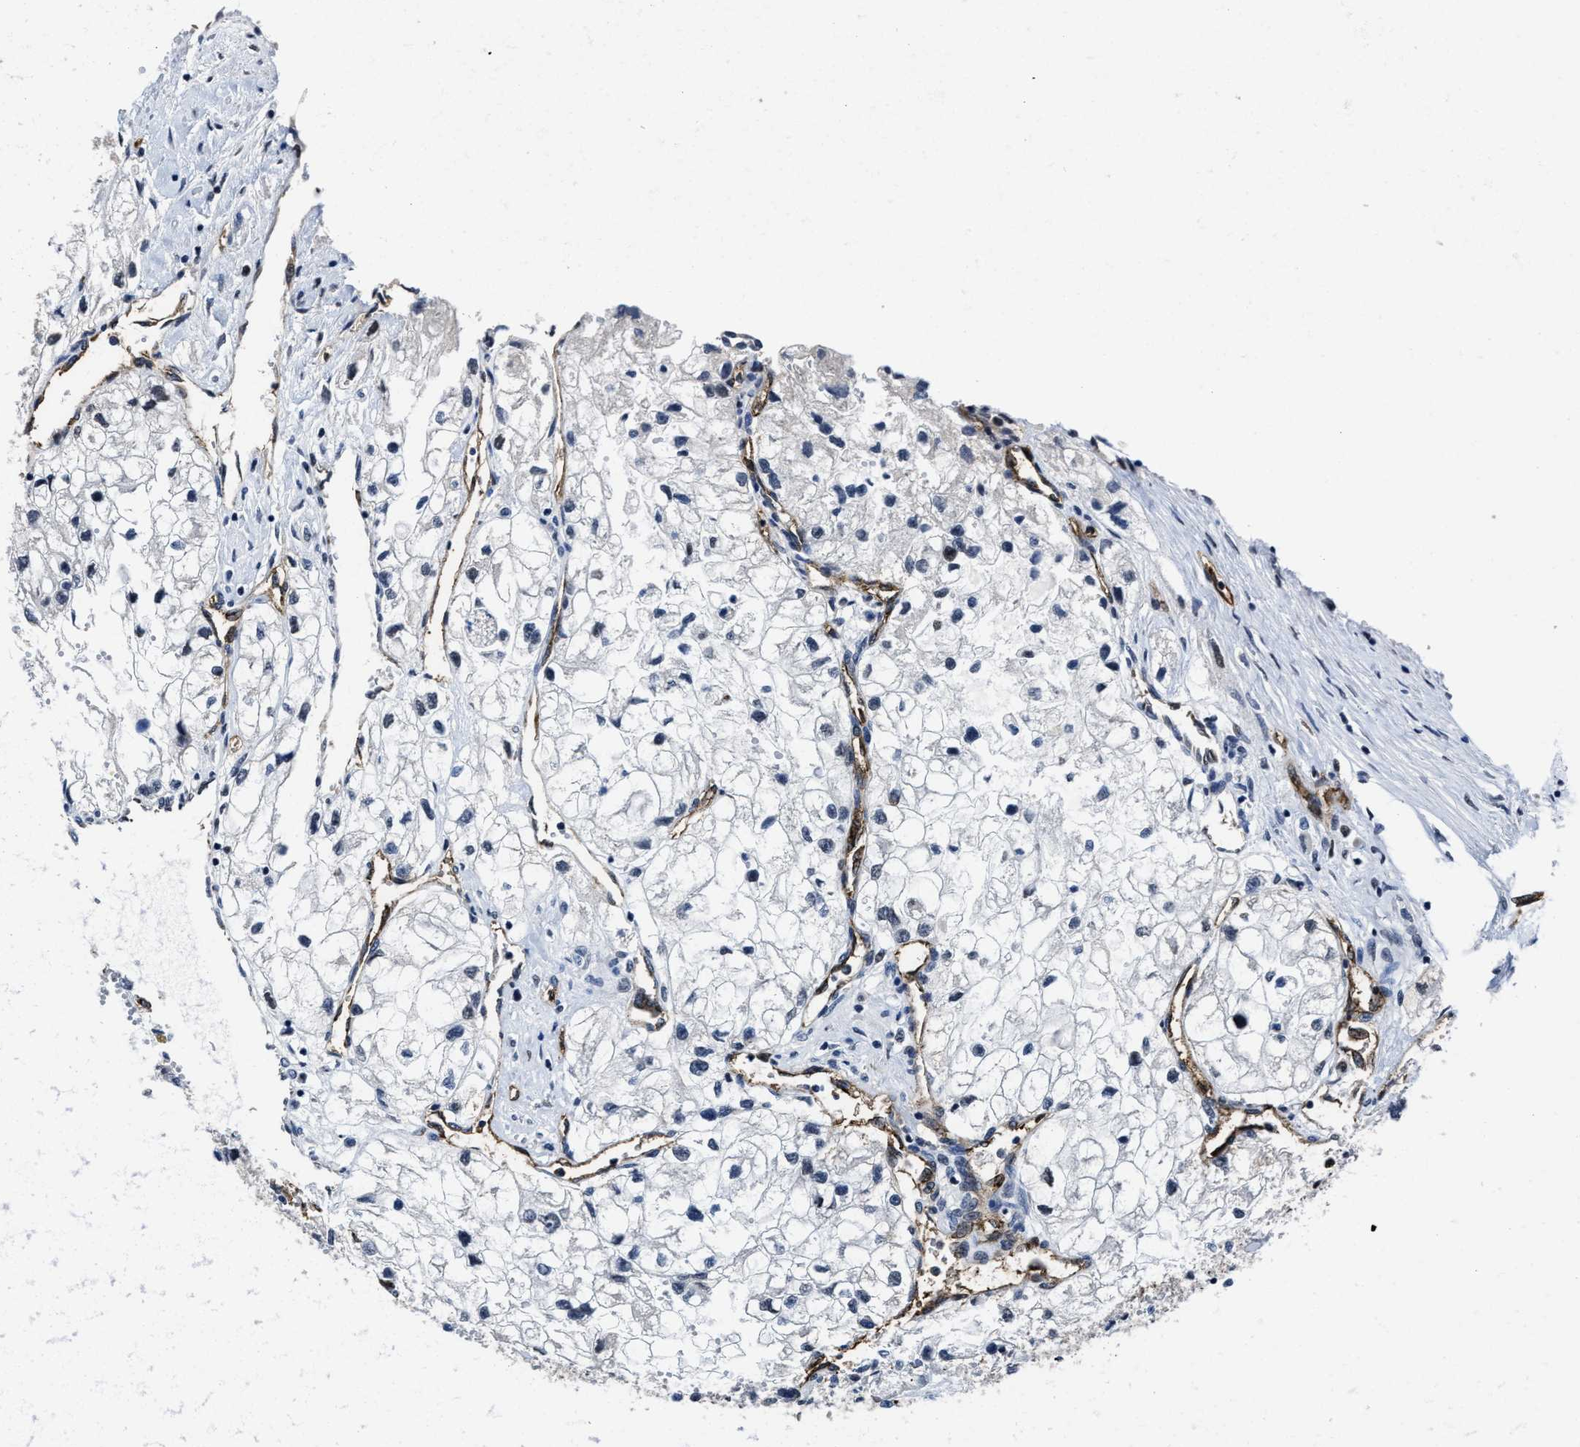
{"staining": {"intensity": "negative", "quantity": "none", "location": "none"}, "tissue": "renal cancer", "cell_type": "Tumor cells", "image_type": "cancer", "snomed": [{"axis": "morphology", "description": "Adenocarcinoma, NOS"}, {"axis": "topography", "description": "Kidney"}], "caption": "High magnification brightfield microscopy of renal cancer stained with DAB (brown) and counterstained with hematoxylin (blue): tumor cells show no significant positivity. Brightfield microscopy of immunohistochemistry (IHC) stained with DAB (brown) and hematoxylin (blue), captured at high magnification.", "gene": "MARCKSL1", "patient": {"sex": "female", "age": 70}}